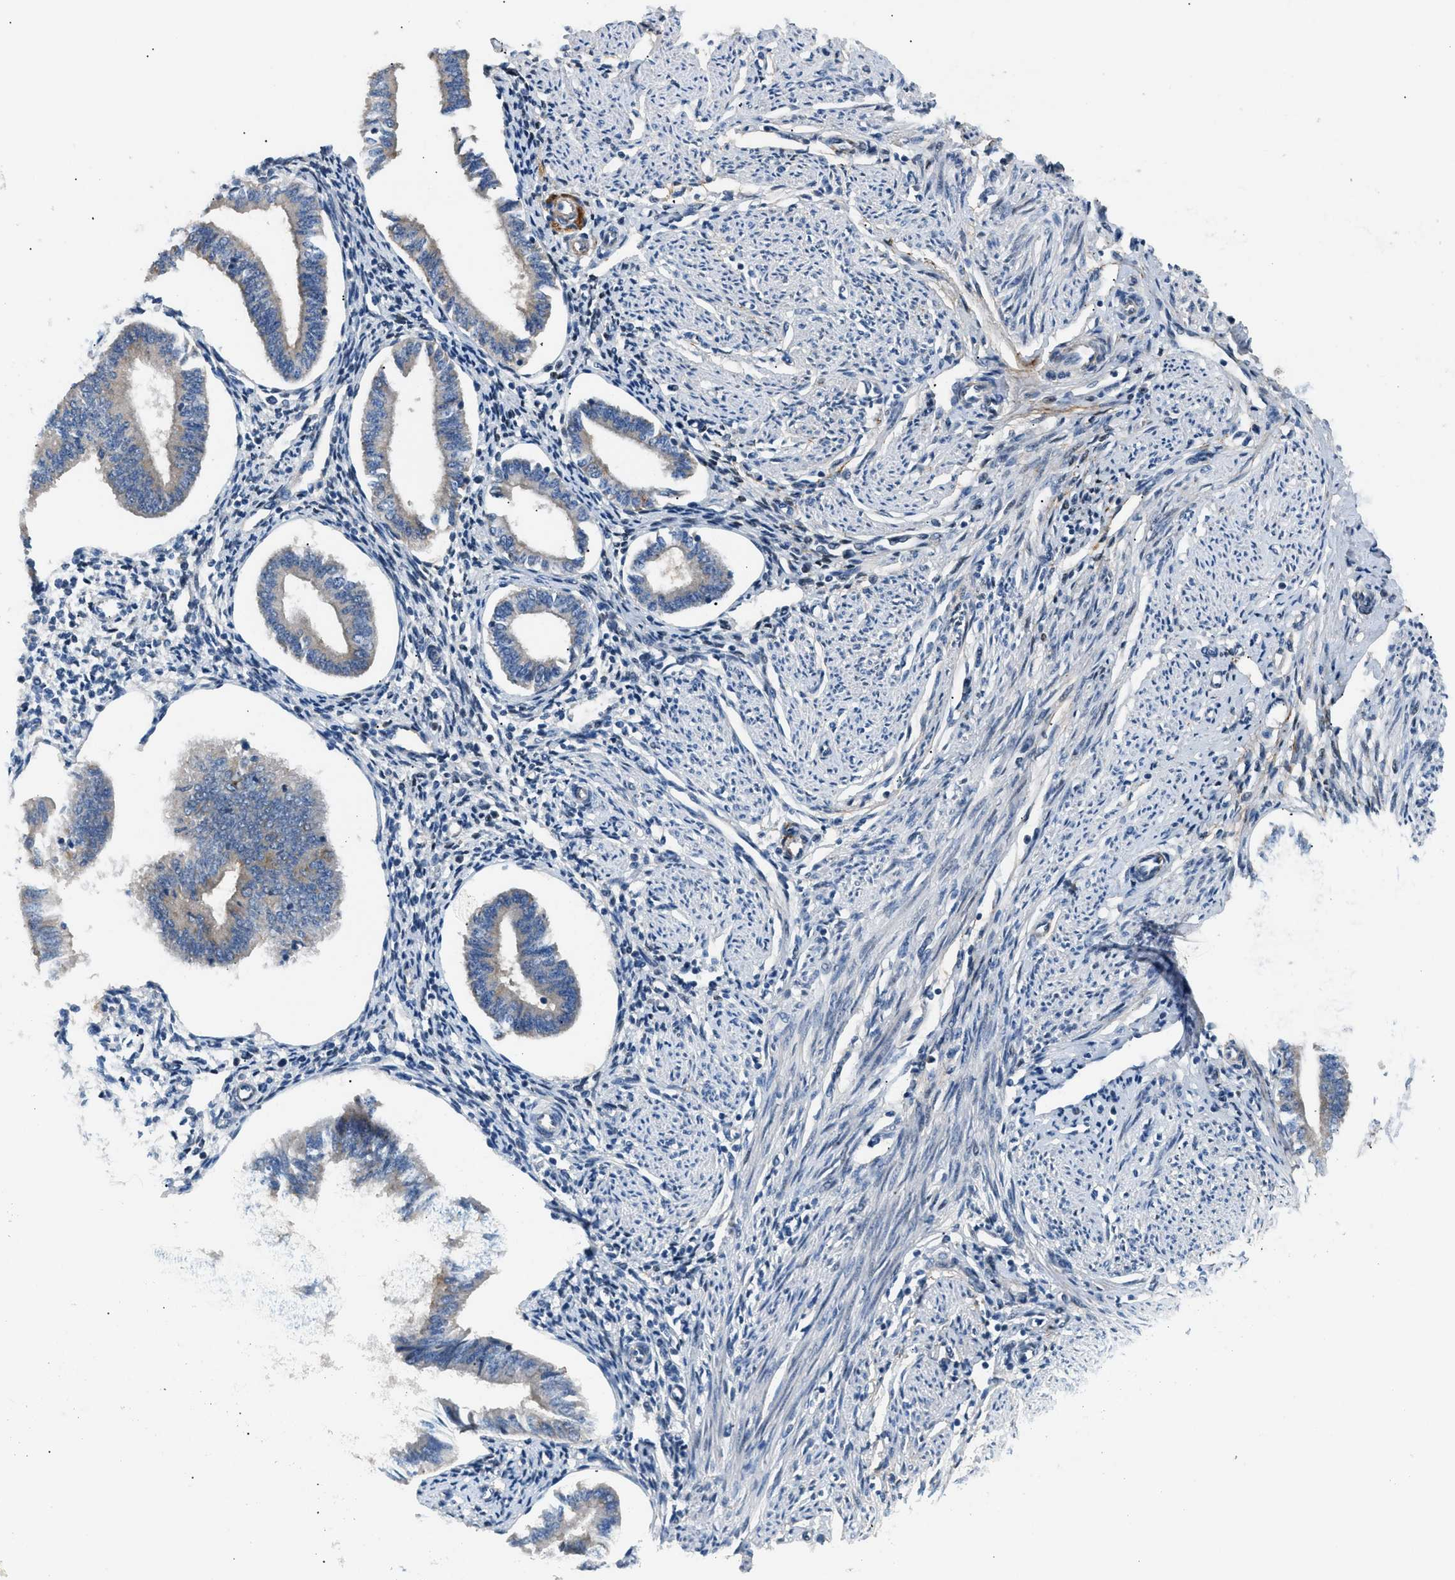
{"staining": {"intensity": "moderate", "quantity": "<25%", "location": "cytoplasmic/membranous"}, "tissue": "endometrium", "cell_type": "Cells in endometrial stroma", "image_type": "normal", "snomed": [{"axis": "morphology", "description": "Normal tissue, NOS"}, {"axis": "topography", "description": "Endometrium"}], "caption": "Immunohistochemical staining of benign endometrium reveals low levels of moderate cytoplasmic/membranous staining in about <25% of cells in endometrial stroma. The staining is performed using DAB (3,3'-diaminobenzidine) brown chromogen to label protein expression. The nuclei are counter-stained blue using hematoxylin.", "gene": "LYSMD3", "patient": {"sex": "female", "age": 50}}